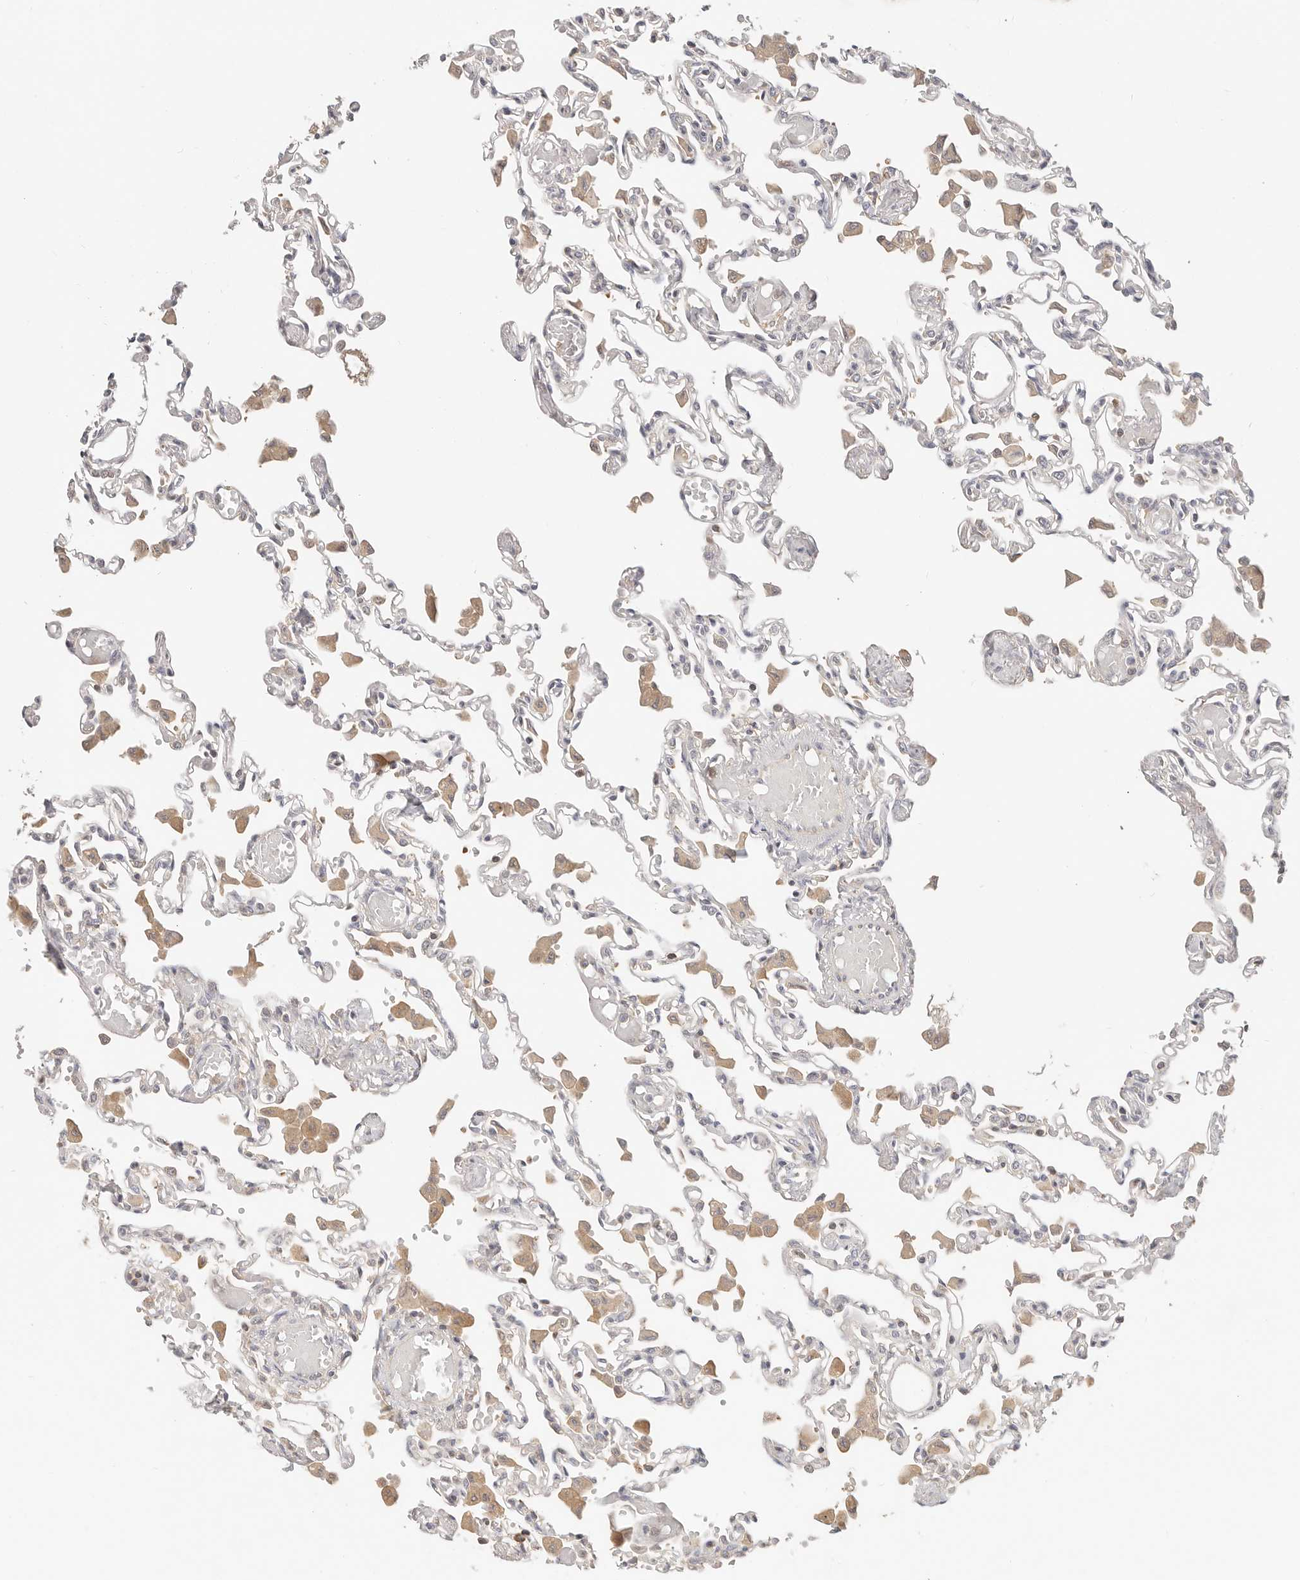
{"staining": {"intensity": "negative", "quantity": "none", "location": "none"}, "tissue": "lung", "cell_type": "Alveolar cells", "image_type": "normal", "snomed": [{"axis": "morphology", "description": "Normal tissue, NOS"}, {"axis": "topography", "description": "Bronchus"}, {"axis": "topography", "description": "Lung"}], "caption": "The IHC micrograph has no significant expression in alveolar cells of lung.", "gene": "DTNBP1", "patient": {"sex": "female", "age": 49}}